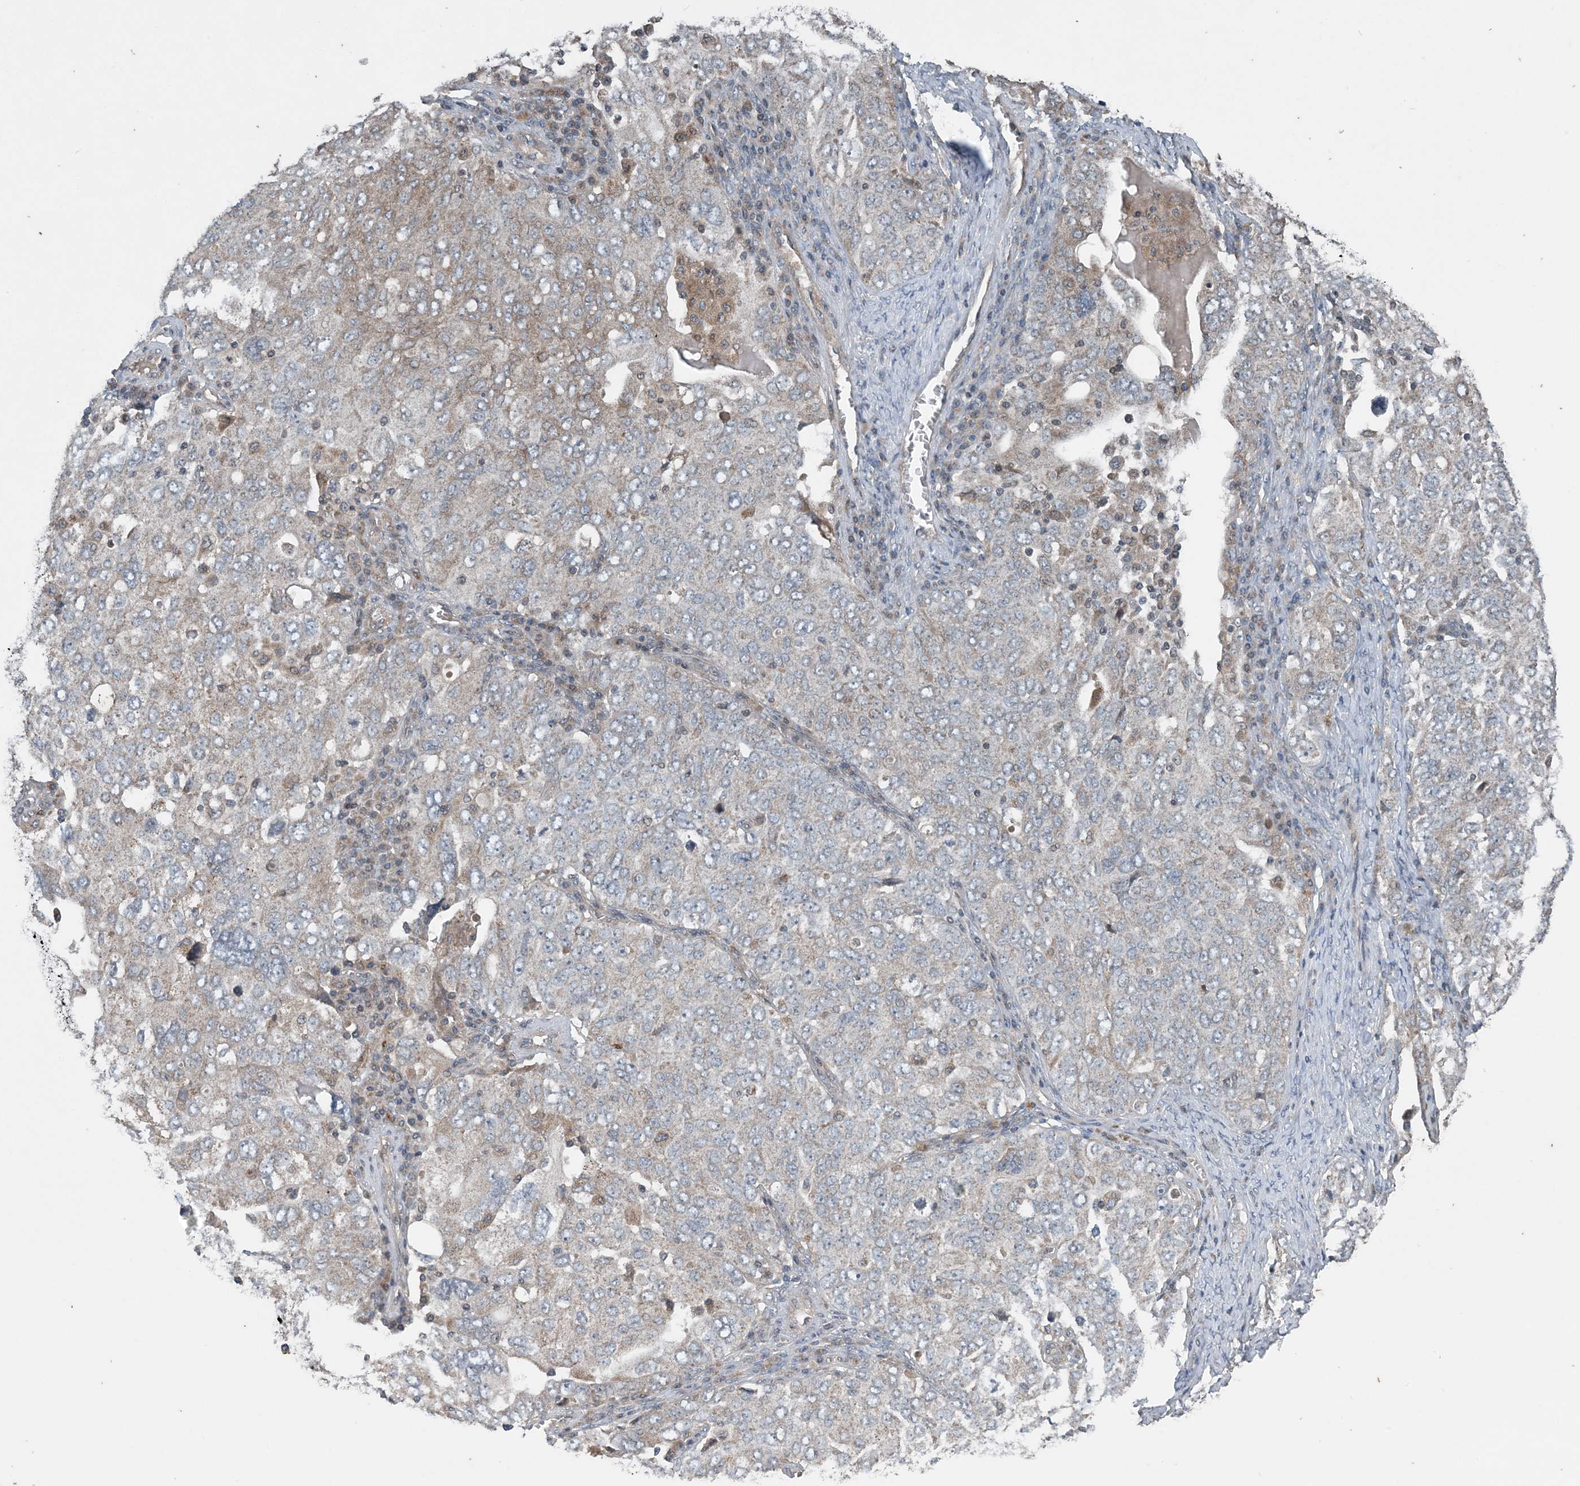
{"staining": {"intensity": "negative", "quantity": "none", "location": "none"}, "tissue": "ovarian cancer", "cell_type": "Tumor cells", "image_type": "cancer", "snomed": [{"axis": "morphology", "description": "Carcinoma, endometroid"}, {"axis": "topography", "description": "Ovary"}], "caption": "An image of human ovarian cancer (endometroid carcinoma) is negative for staining in tumor cells.", "gene": "MYO9B", "patient": {"sex": "female", "age": 62}}